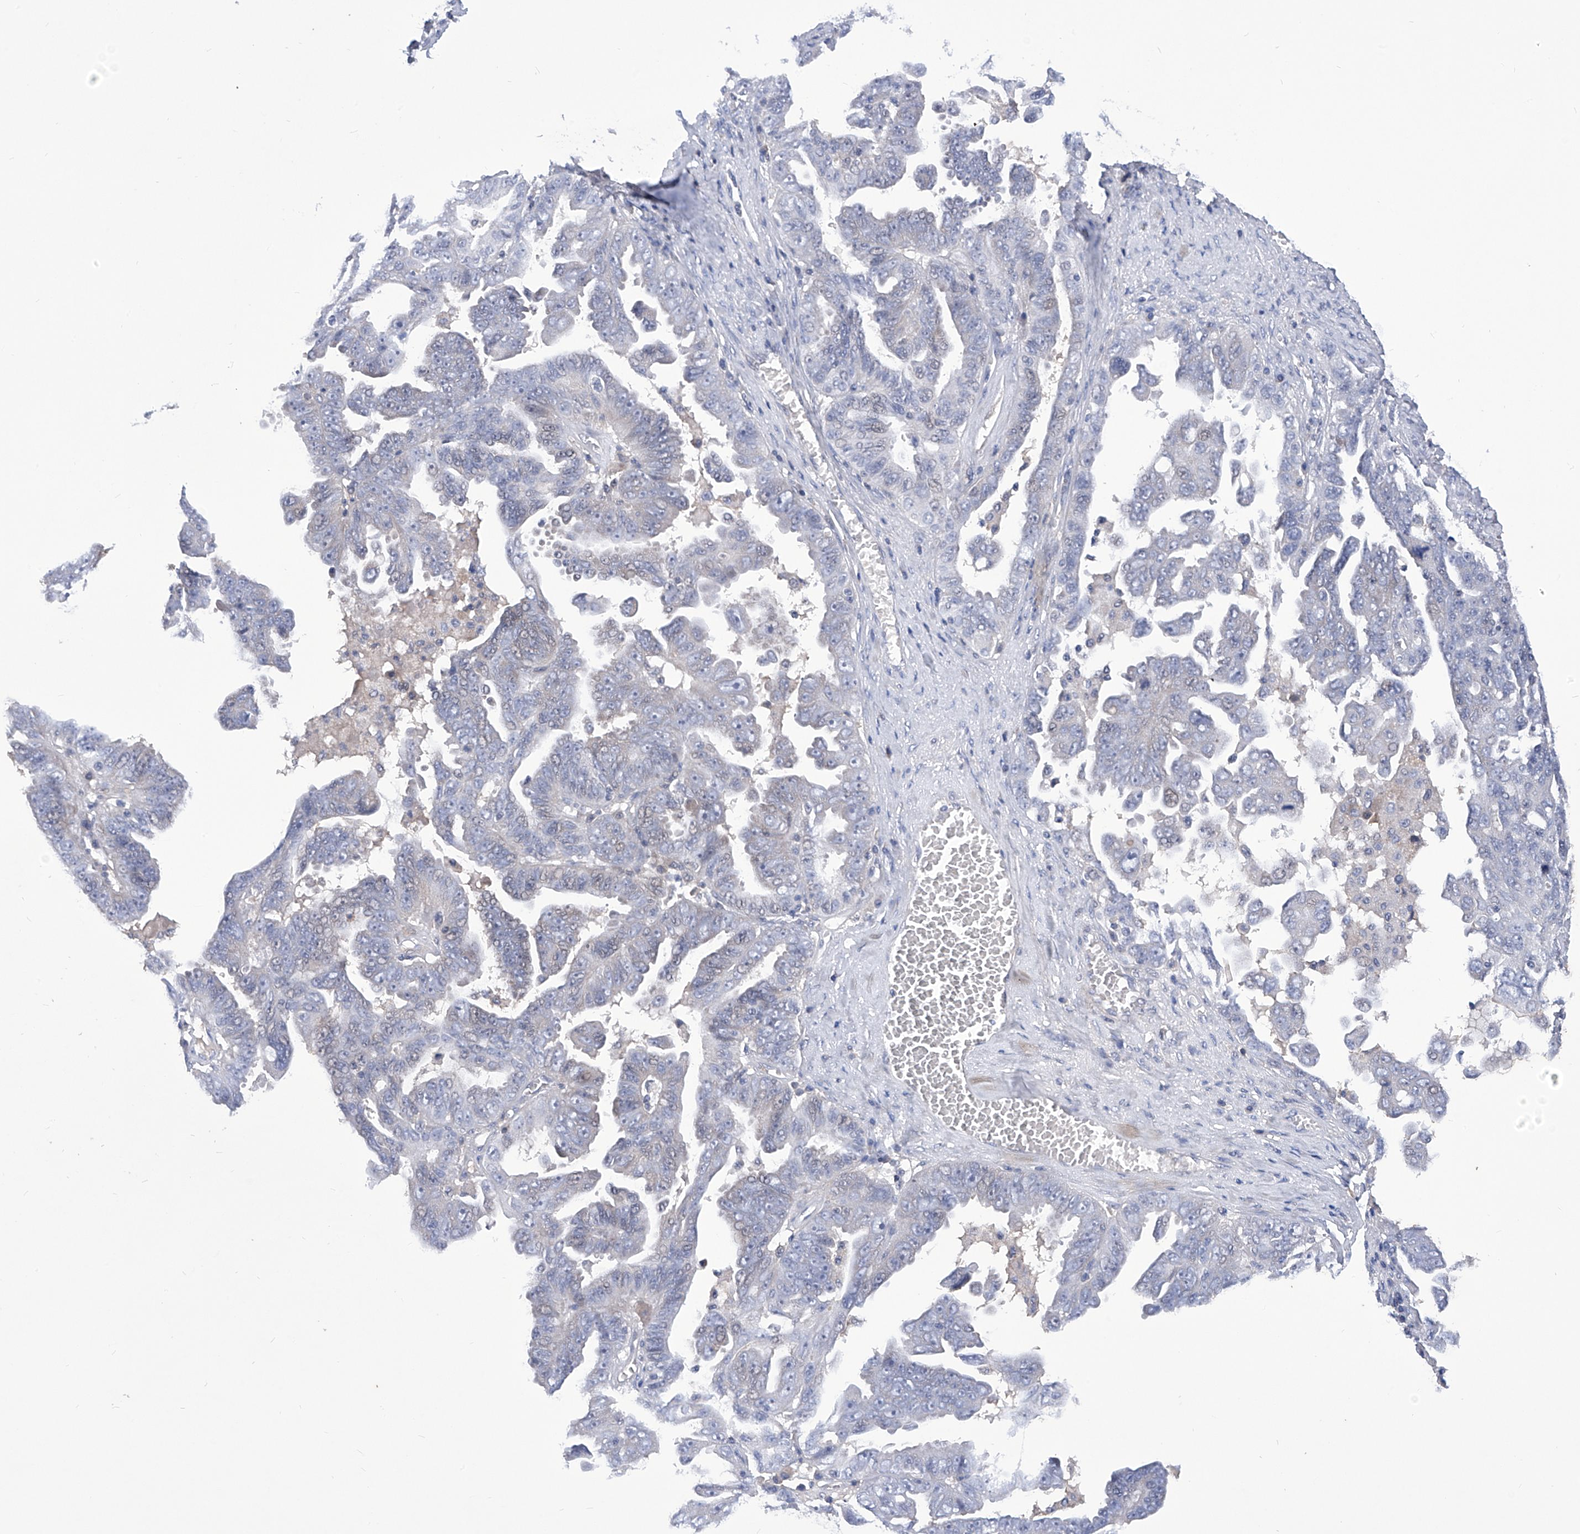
{"staining": {"intensity": "negative", "quantity": "none", "location": "none"}, "tissue": "ovarian cancer", "cell_type": "Tumor cells", "image_type": "cancer", "snomed": [{"axis": "morphology", "description": "Carcinoma, endometroid"}, {"axis": "topography", "description": "Ovary"}], "caption": "This photomicrograph is of ovarian cancer stained with immunohistochemistry to label a protein in brown with the nuclei are counter-stained blue. There is no positivity in tumor cells. The staining is performed using DAB brown chromogen with nuclei counter-stained in using hematoxylin.", "gene": "NUFIP1", "patient": {"sex": "female", "age": 62}}